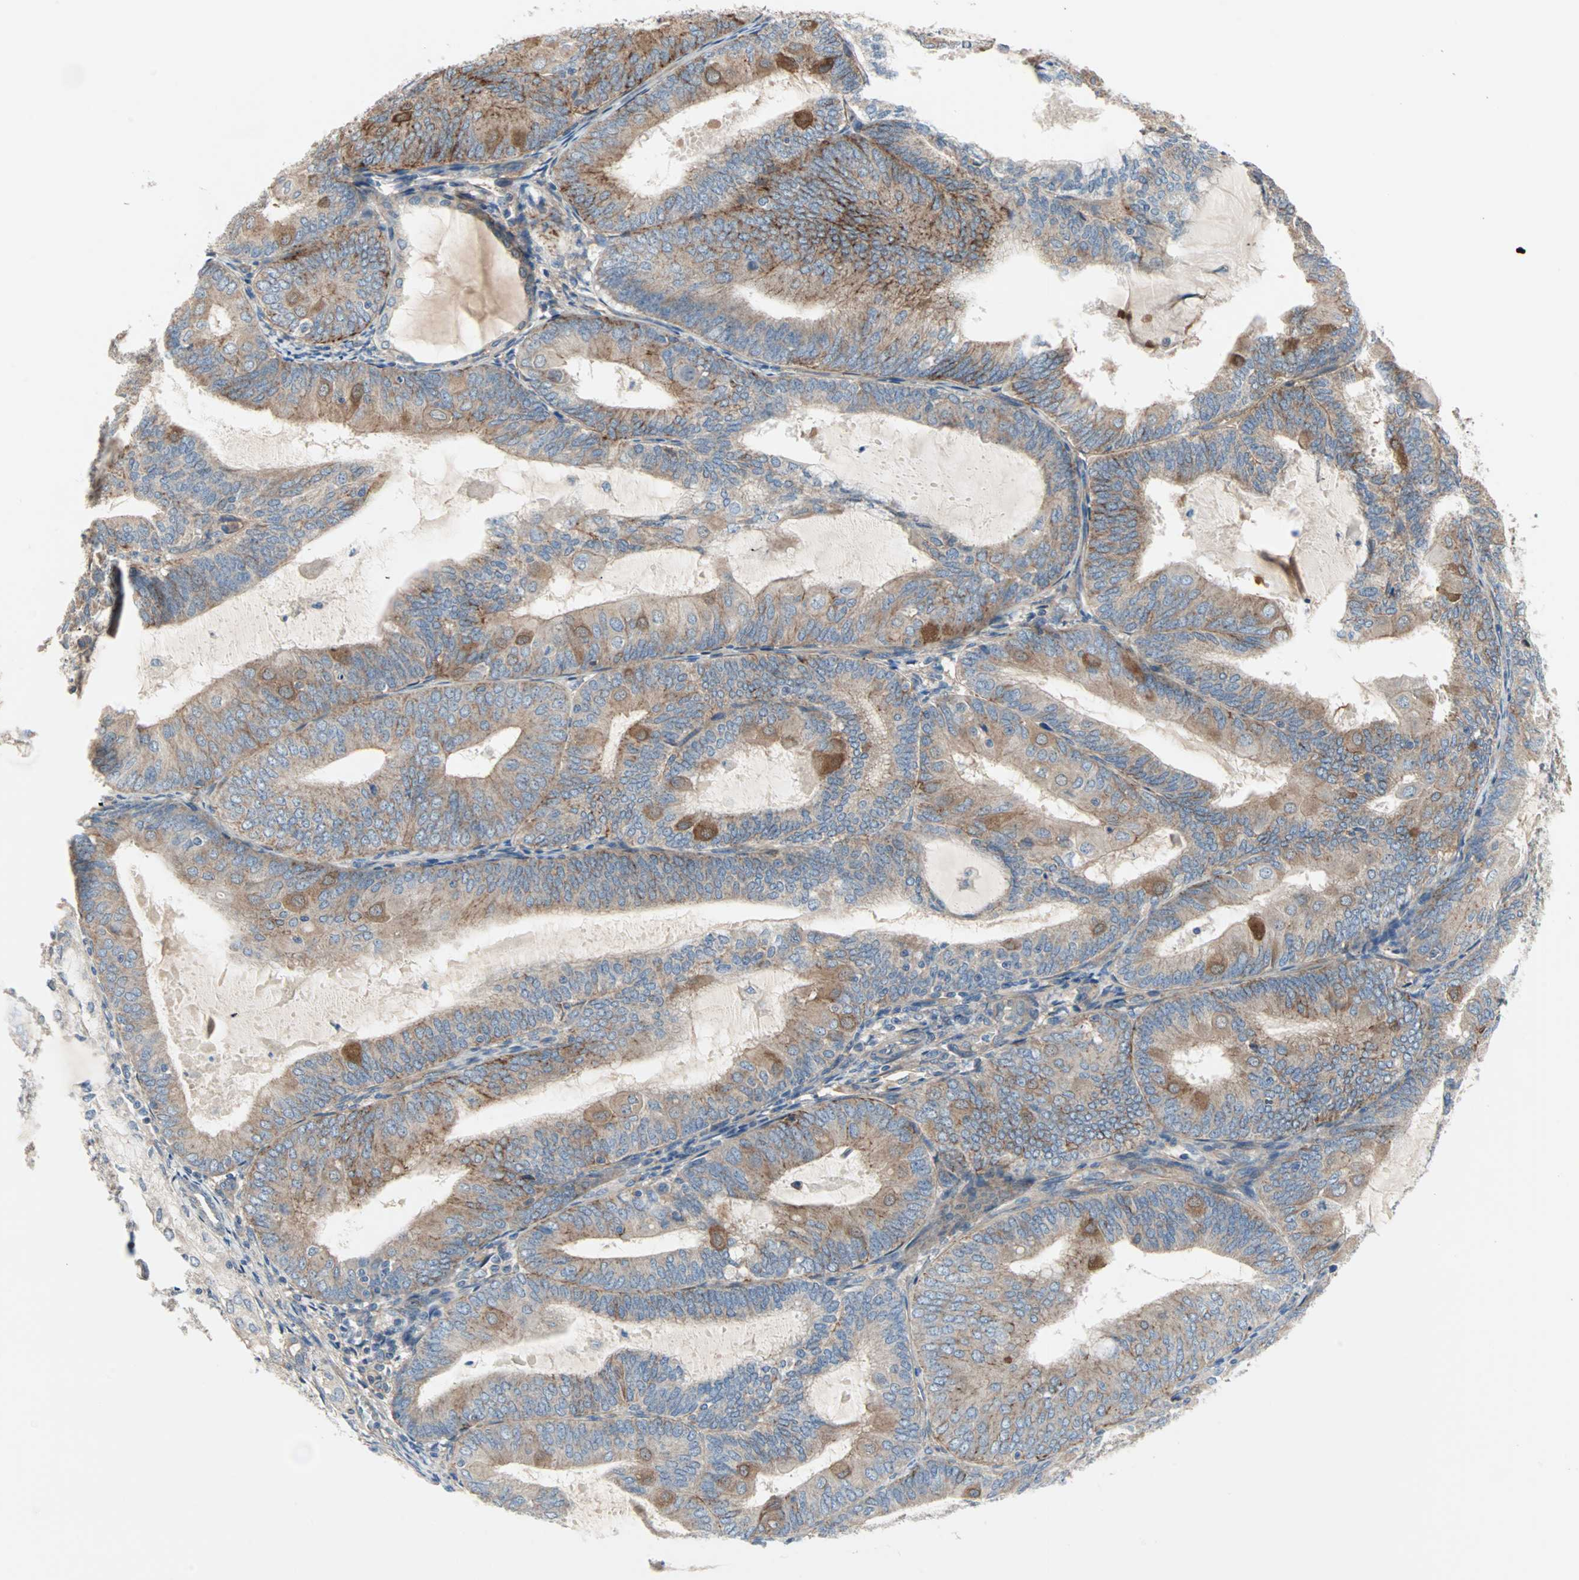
{"staining": {"intensity": "moderate", "quantity": "<25%", "location": "cytoplasmic/membranous"}, "tissue": "endometrial cancer", "cell_type": "Tumor cells", "image_type": "cancer", "snomed": [{"axis": "morphology", "description": "Adenocarcinoma, NOS"}, {"axis": "topography", "description": "Endometrium"}], "caption": "Endometrial cancer stained for a protein (brown) demonstrates moderate cytoplasmic/membranous positive staining in approximately <25% of tumor cells.", "gene": "PDE8A", "patient": {"sex": "female", "age": 81}}